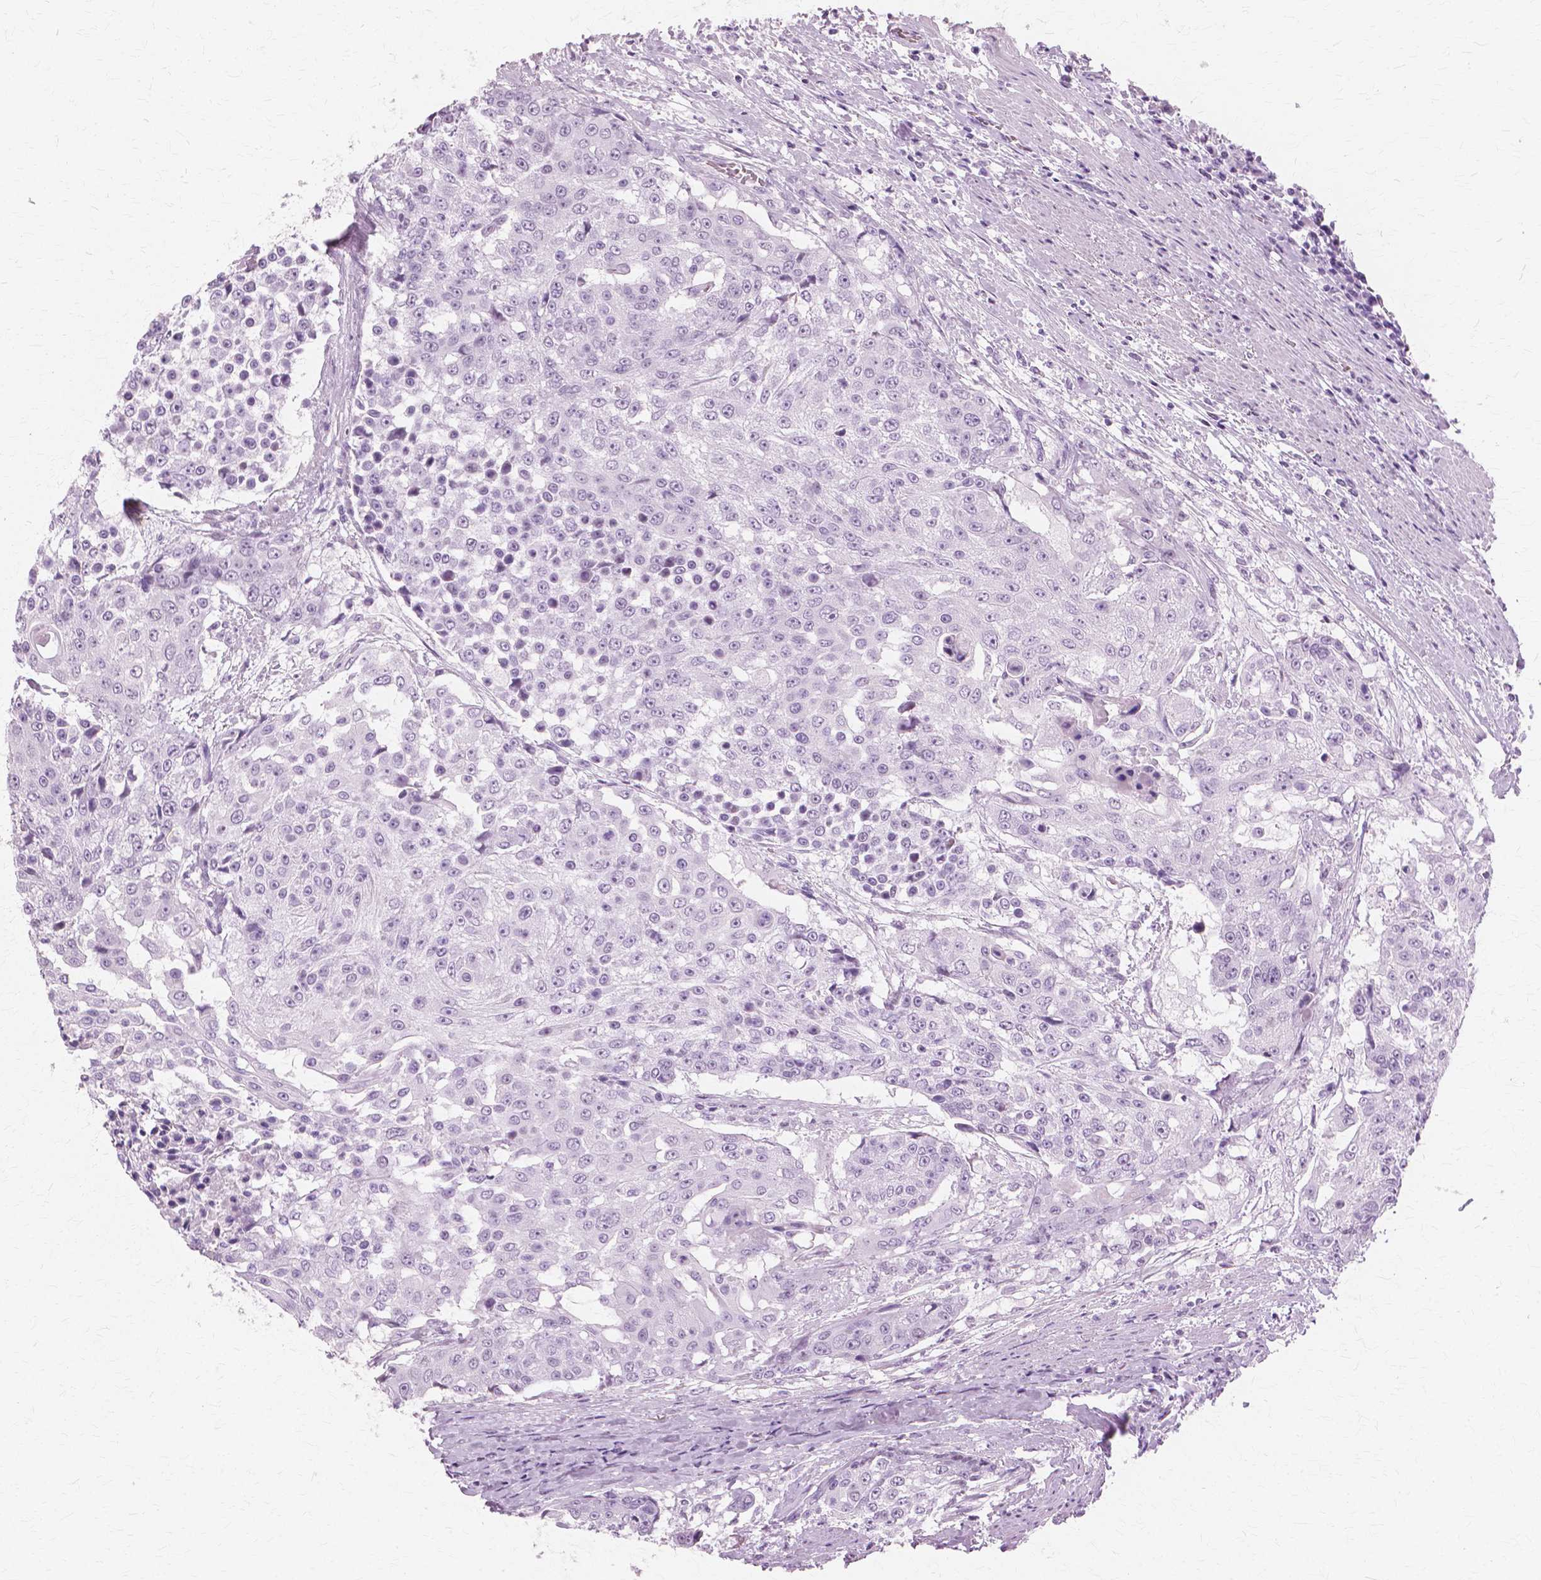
{"staining": {"intensity": "negative", "quantity": "none", "location": "none"}, "tissue": "urothelial cancer", "cell_type": "Tumor cells", "image_type": "cancer", "snomed": [{"axis": "morphology", "description": "Urothelial carcinoma, High grade"}, {"axis": "topography", "description": "Urinary bladder"}], "caption": "Immunohistochemistry of urothelial cancer demonstrates no positivity in tumor cells. (DAB (3,3'-diaminobenzidine) IHC visualized using brightfield microscopy, high magnification).", "gene": "SFTPD", "patient": {"sex": "female", "age": 63}}